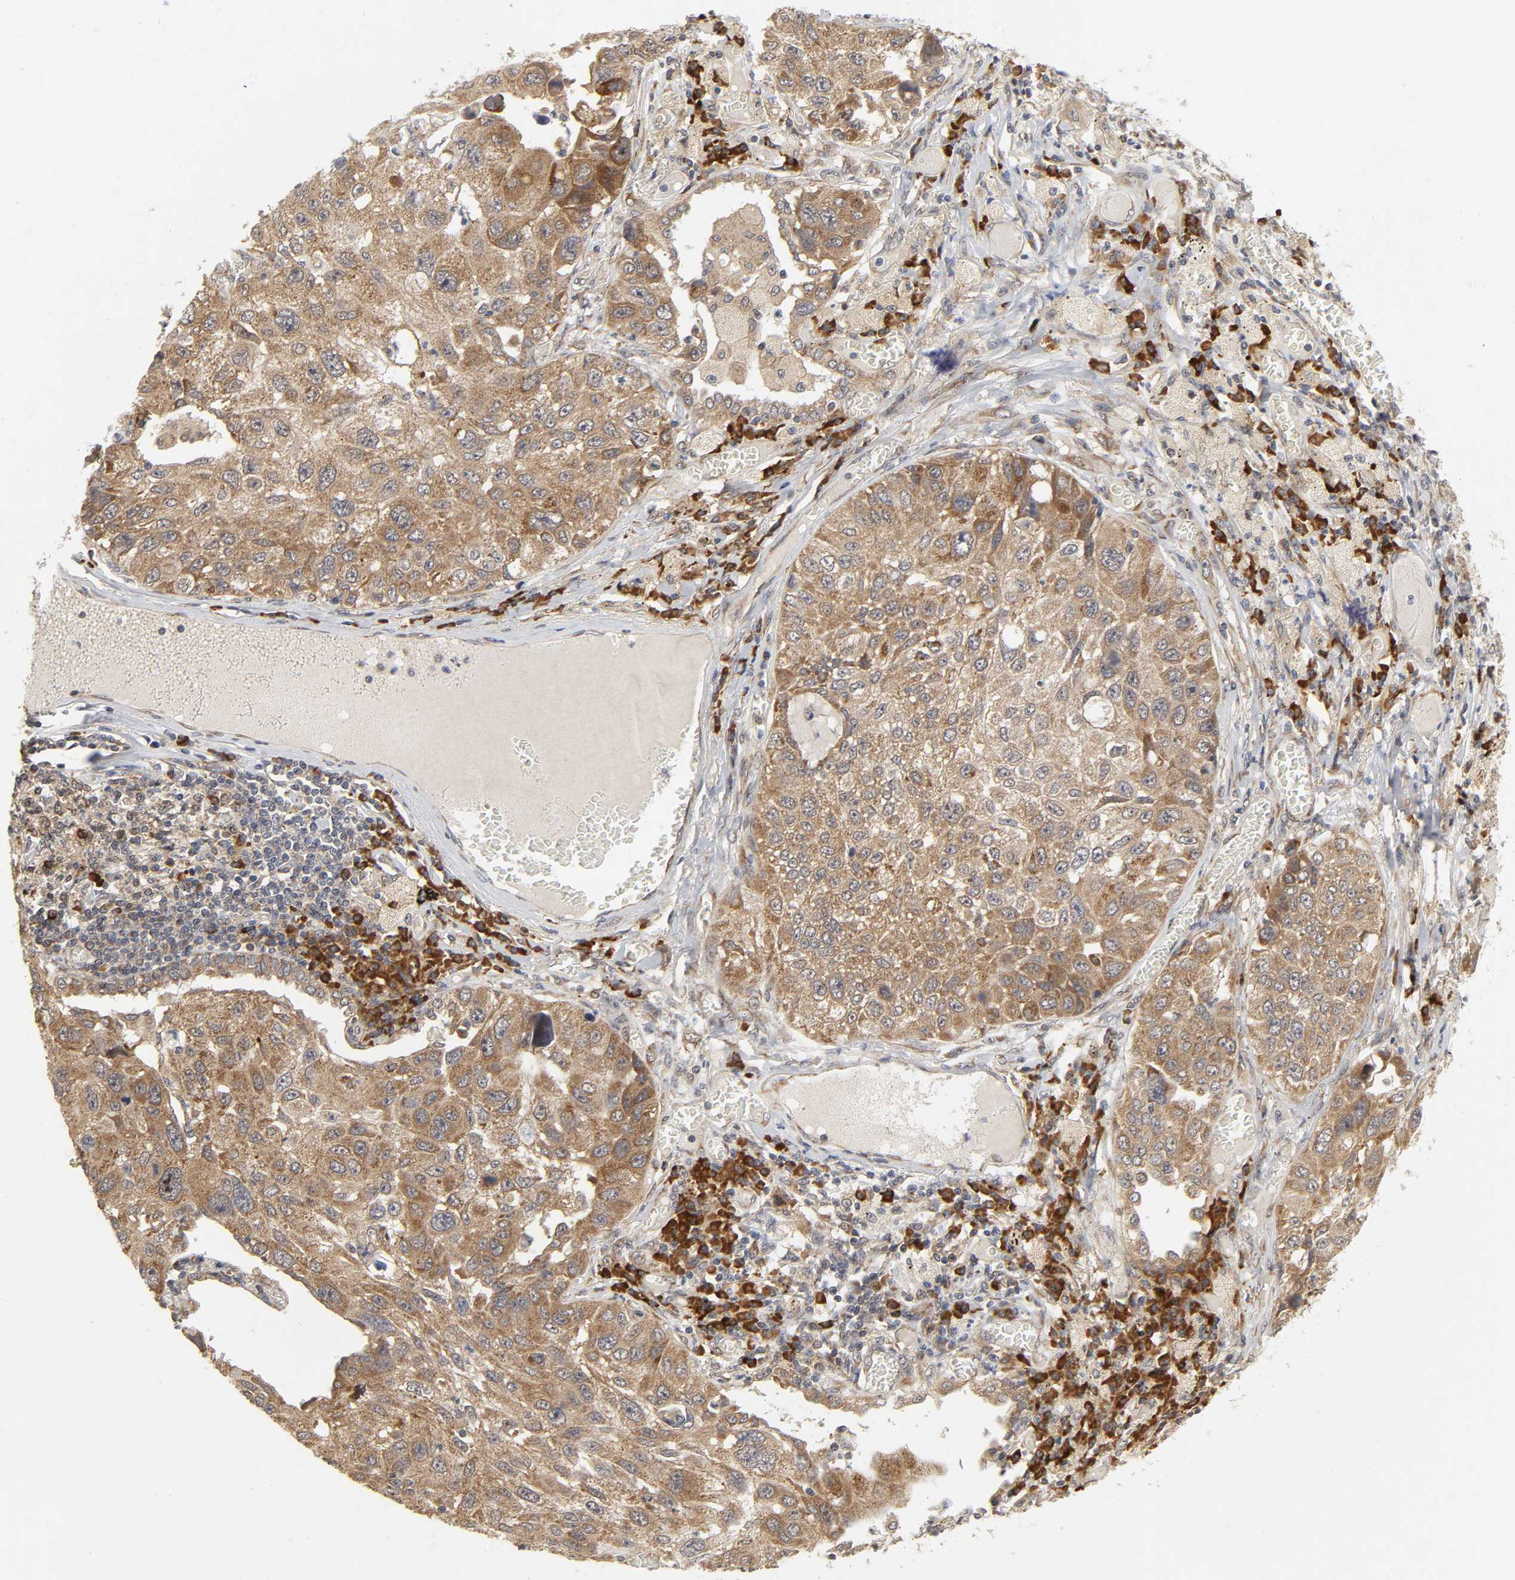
{"staining": {"intensity": "moderate", "quantity": ">75%", "location": "cytoplasmic/membranous"}, "tissue": "lung cancer", "cell_type": "Tumor cells", "image_type": "cancer", "snomed": [{"axis": "morphology", "description": "Squamous cell carcinoma, NOS"}, {"axis": "topography", "description": "Lung"}], "caption": "This histopathology image reveals squamous cell carcinoma (lung) stained with IHC to label a protein in brown. The cytoplasmic/membranous of tumor cells show moderate positivity for the protein. Nuclei are counter-stained blue.", "gene": "SLC30A9", "patient": {"sex": "male", "age": 71}}